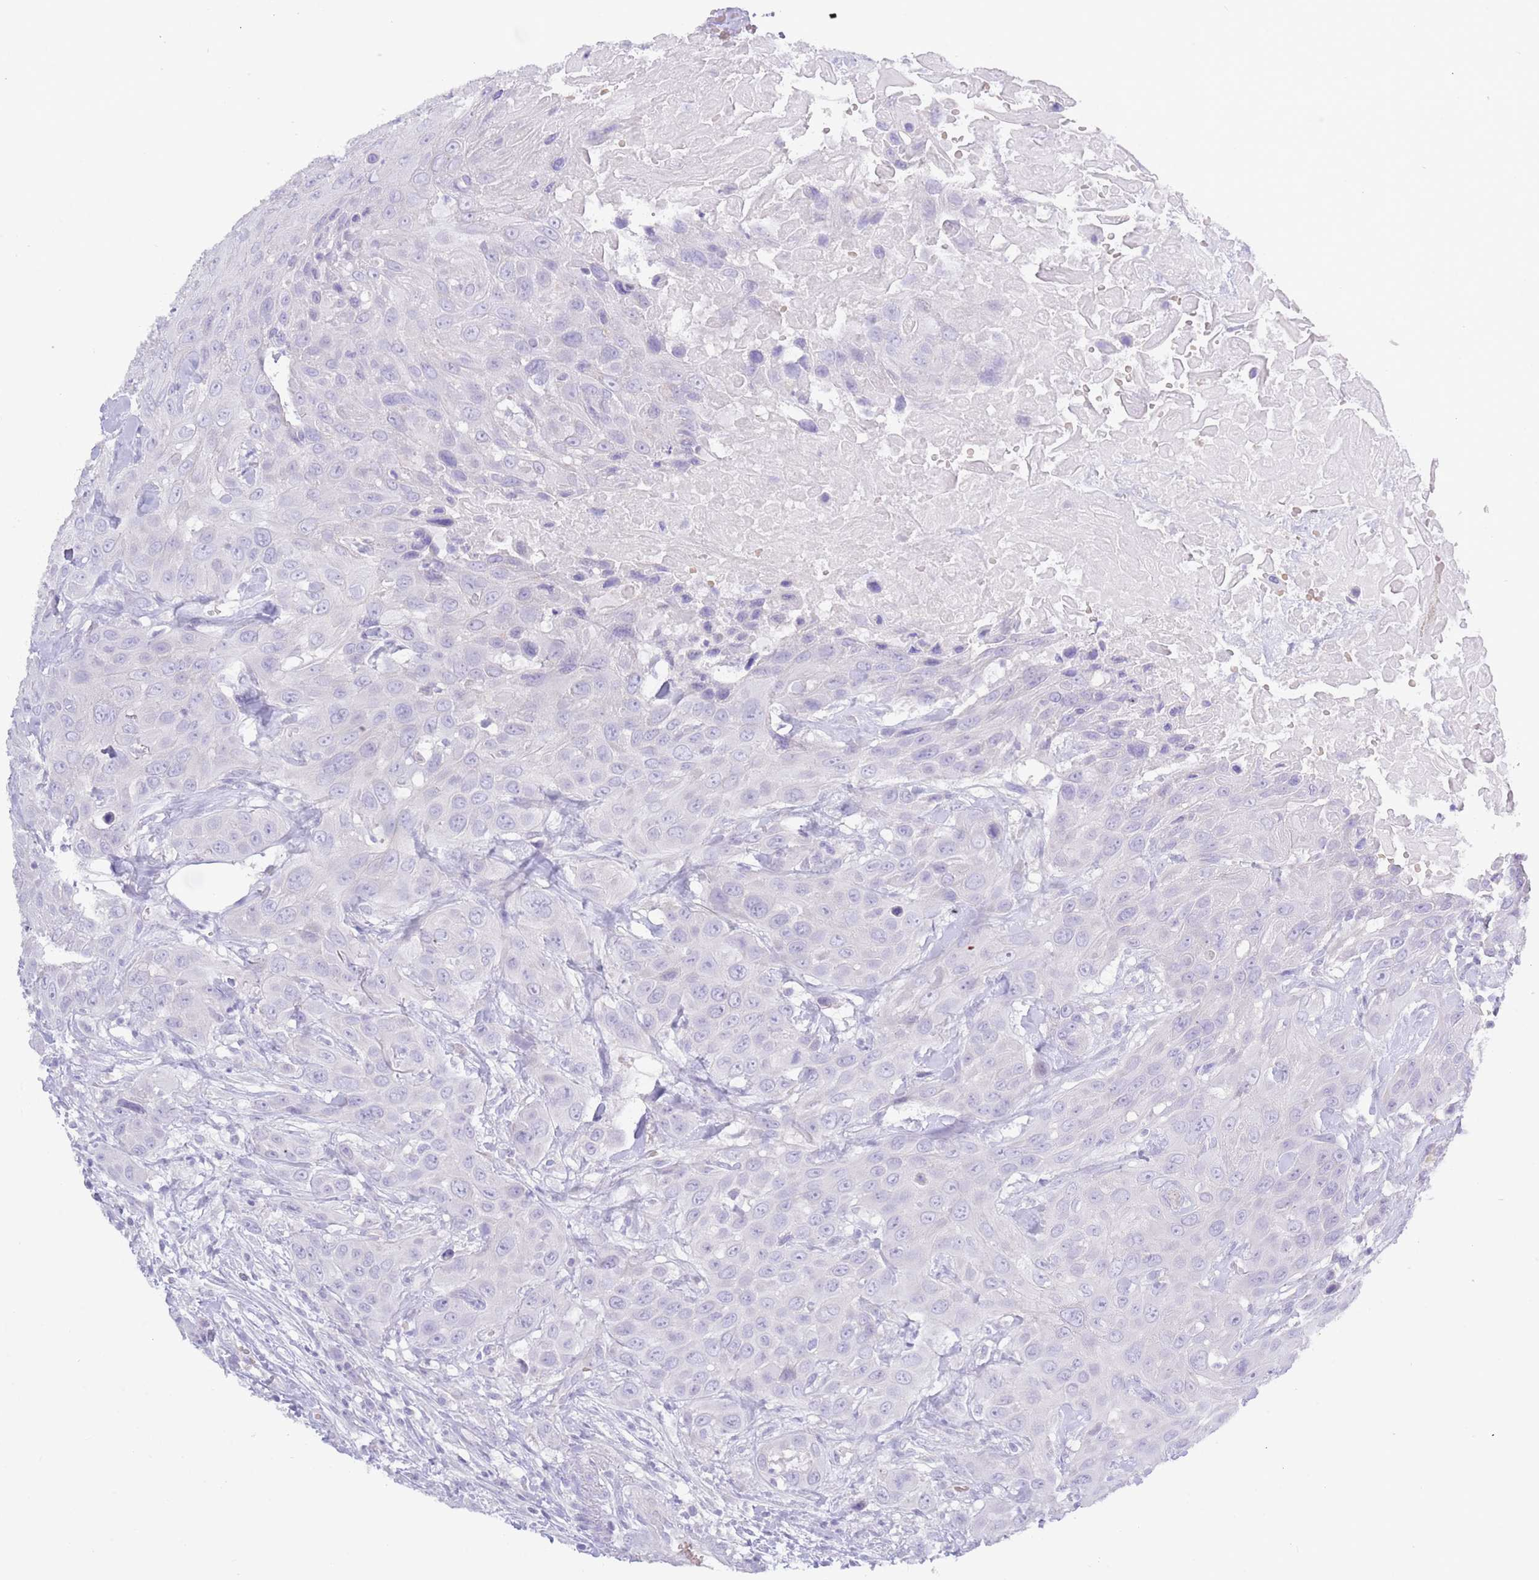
{"staining": {"intensity": "negative", "quantity": "none", "location": "none"}, "tissue": "head and neck cancer", "cell_type": "Tumor cells", "image_type": "cancer", "snomed": [{"axis": "morphology", "description": "Squamous cell carcinoma, NOS"}, {"axis": "topography", "description": "Head-Neck"}], "caption": "Immunohistochemistry of head and neck cancer (squamous cell carcinoma) demonstrates no expression in tumor cells.", "gene": "ACR", "patient": {"sex": "male", "age": 81}}